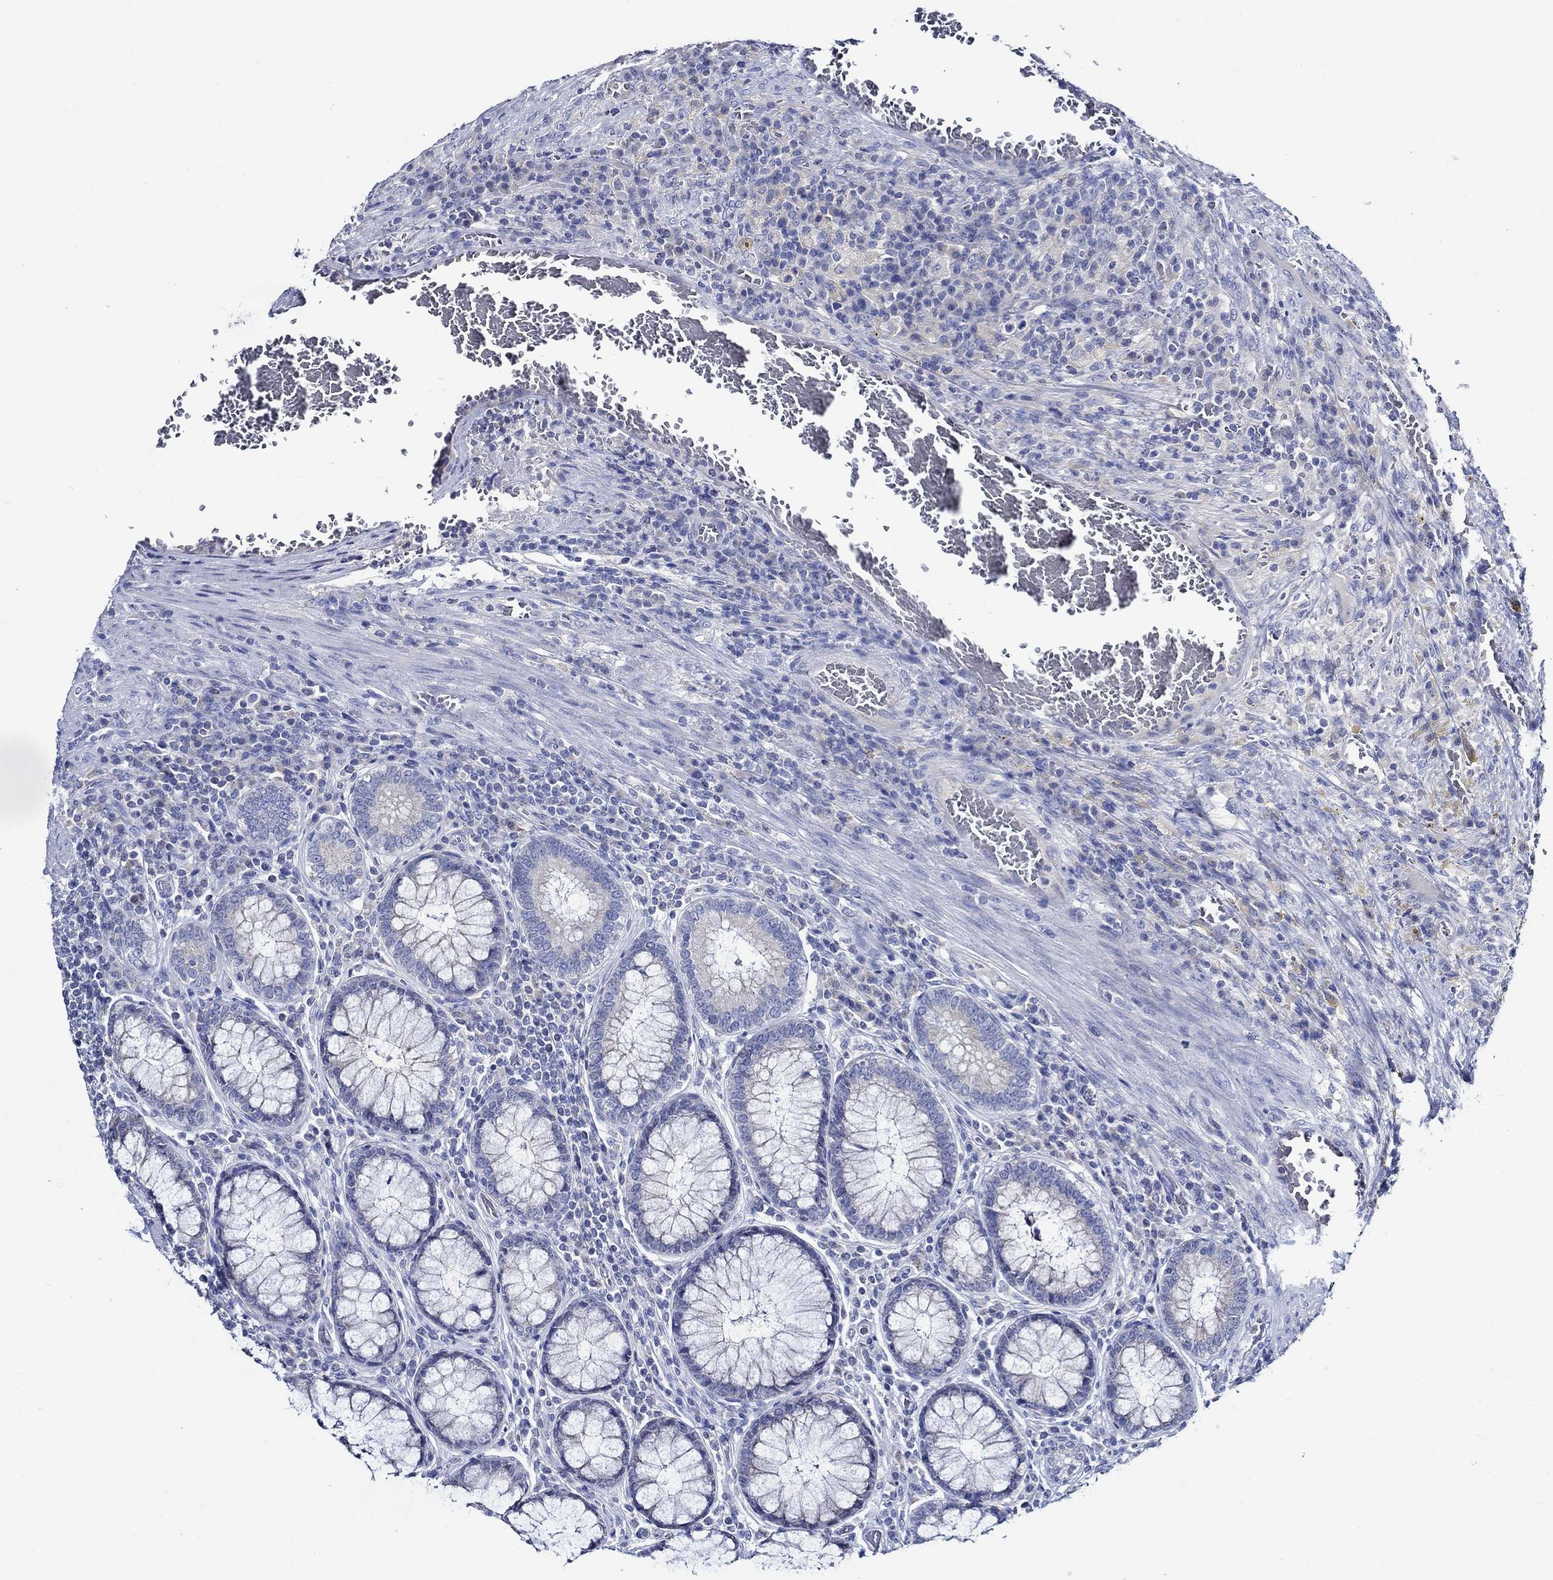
{"staining": {"intensity": "negative", "quantity": "none", "location": "none"}, "tissue": "colorectal cancer", "cell_type": "Tumor cells", "image_type": "cancer", "snomed": [{"axis": "morphology", "description": "Adenocarcinoma, NOS"}, {"axis": "topography", "description": "Colon"}], "caption": "Adenocarcinoma (colorectal) was stained to show a protein in brown. There is no significant positivity in tumor cells. (Brightfield microscopy of DAB (3,3'-diaminobenzidine) IHC at high magnification).", "gene": "SKOR1", "patient": {"sex": "female", "age": 86}}